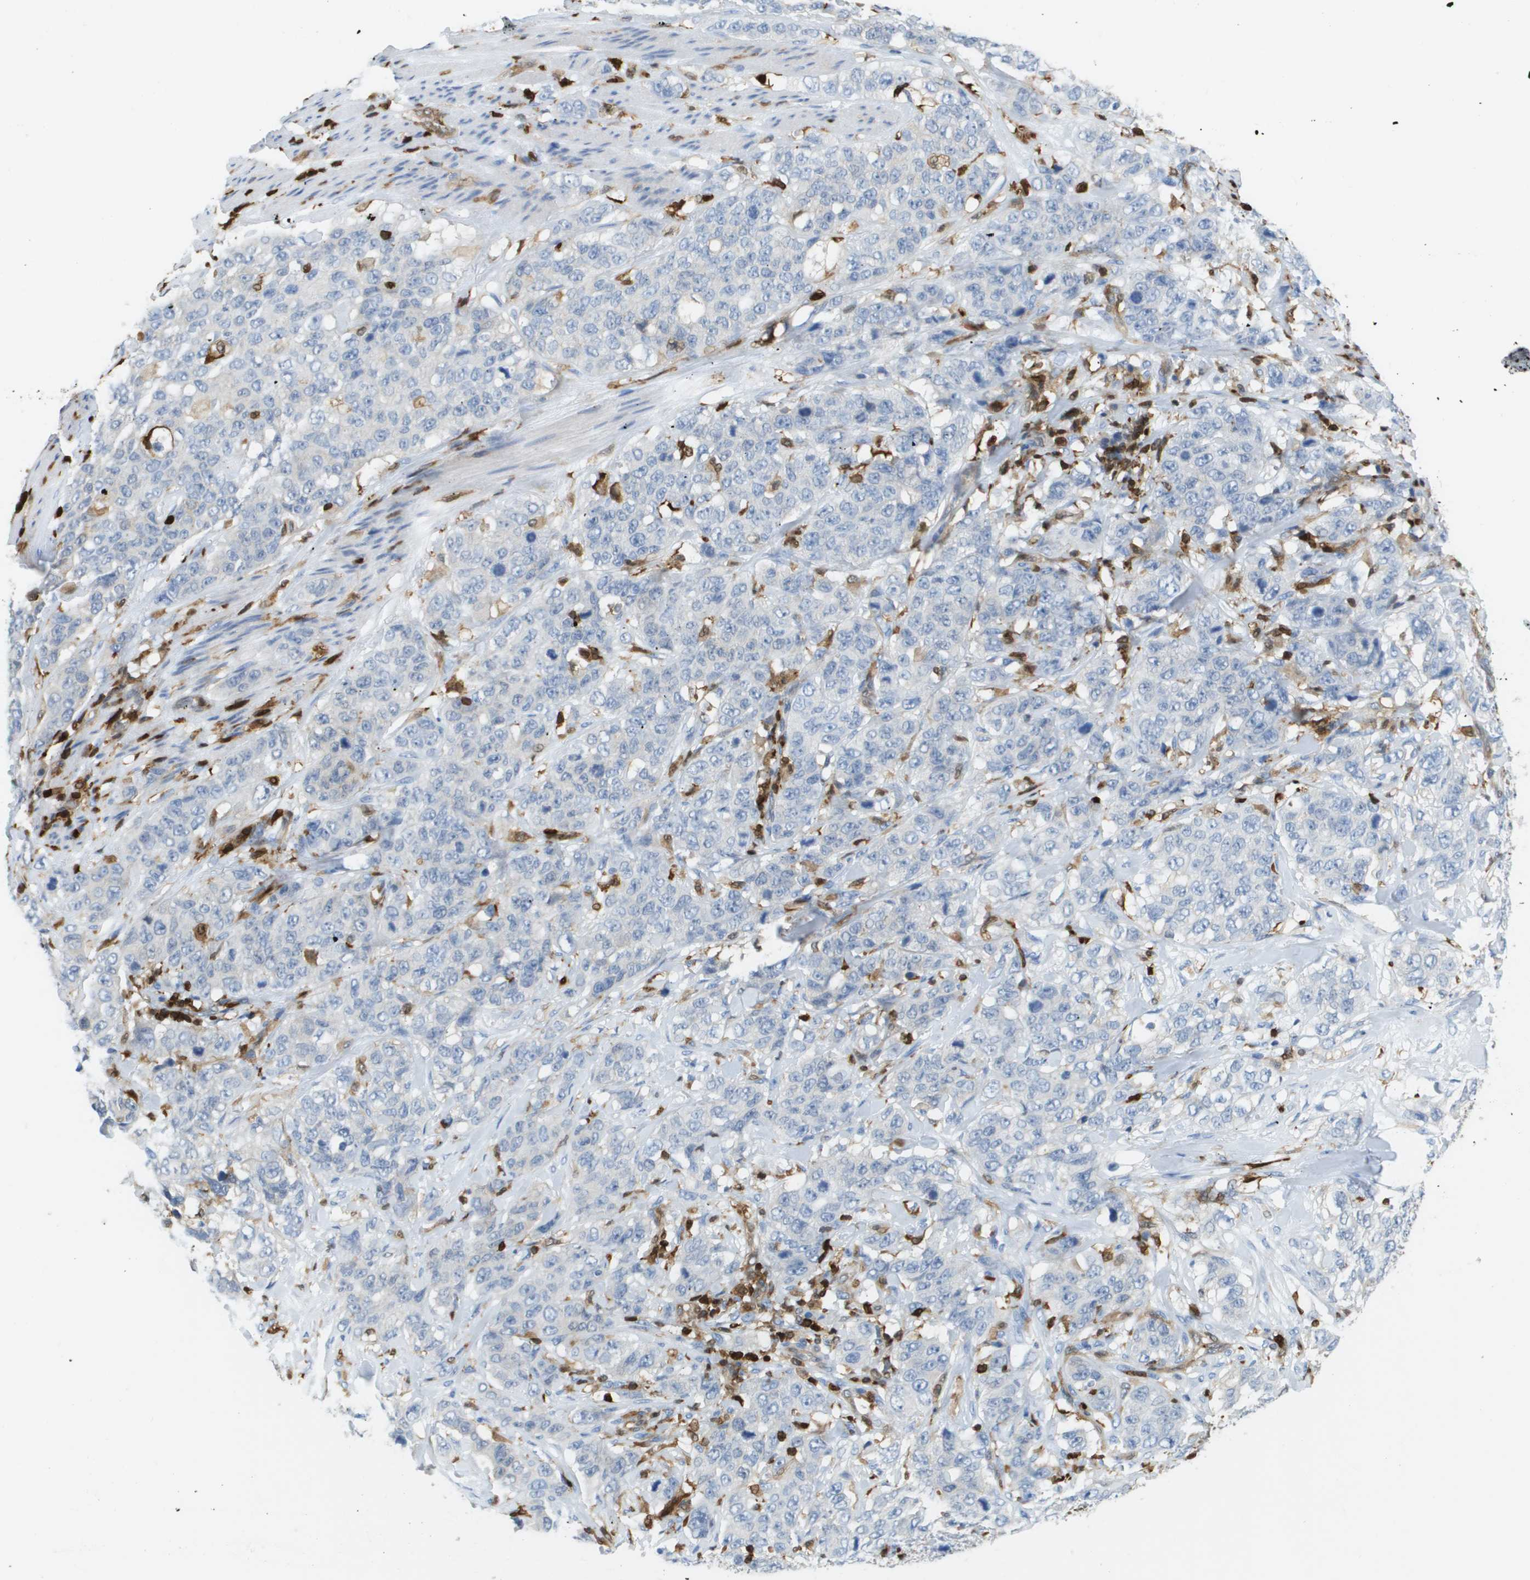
{"staining": {"intensity": "negative", "quantity": "none", "location": "none"}, "tissue": "stomach cancer", "cell_type": "Tumor cells", "image_type": "cancer", "snomed": [{"axis": "morphology", "description": "Adenocarcinoma, NOS"}, {"axis": "topography", "description": "Stomach"}], "caption": "A high-resolution photomicrograph shows immunohistochemistry staining of adenocarcinoma (stomach), which demonstrates no significant expression in tumor cells.", "gene": "DOCK5", "patient": {"sex": "male", "age": 48}}